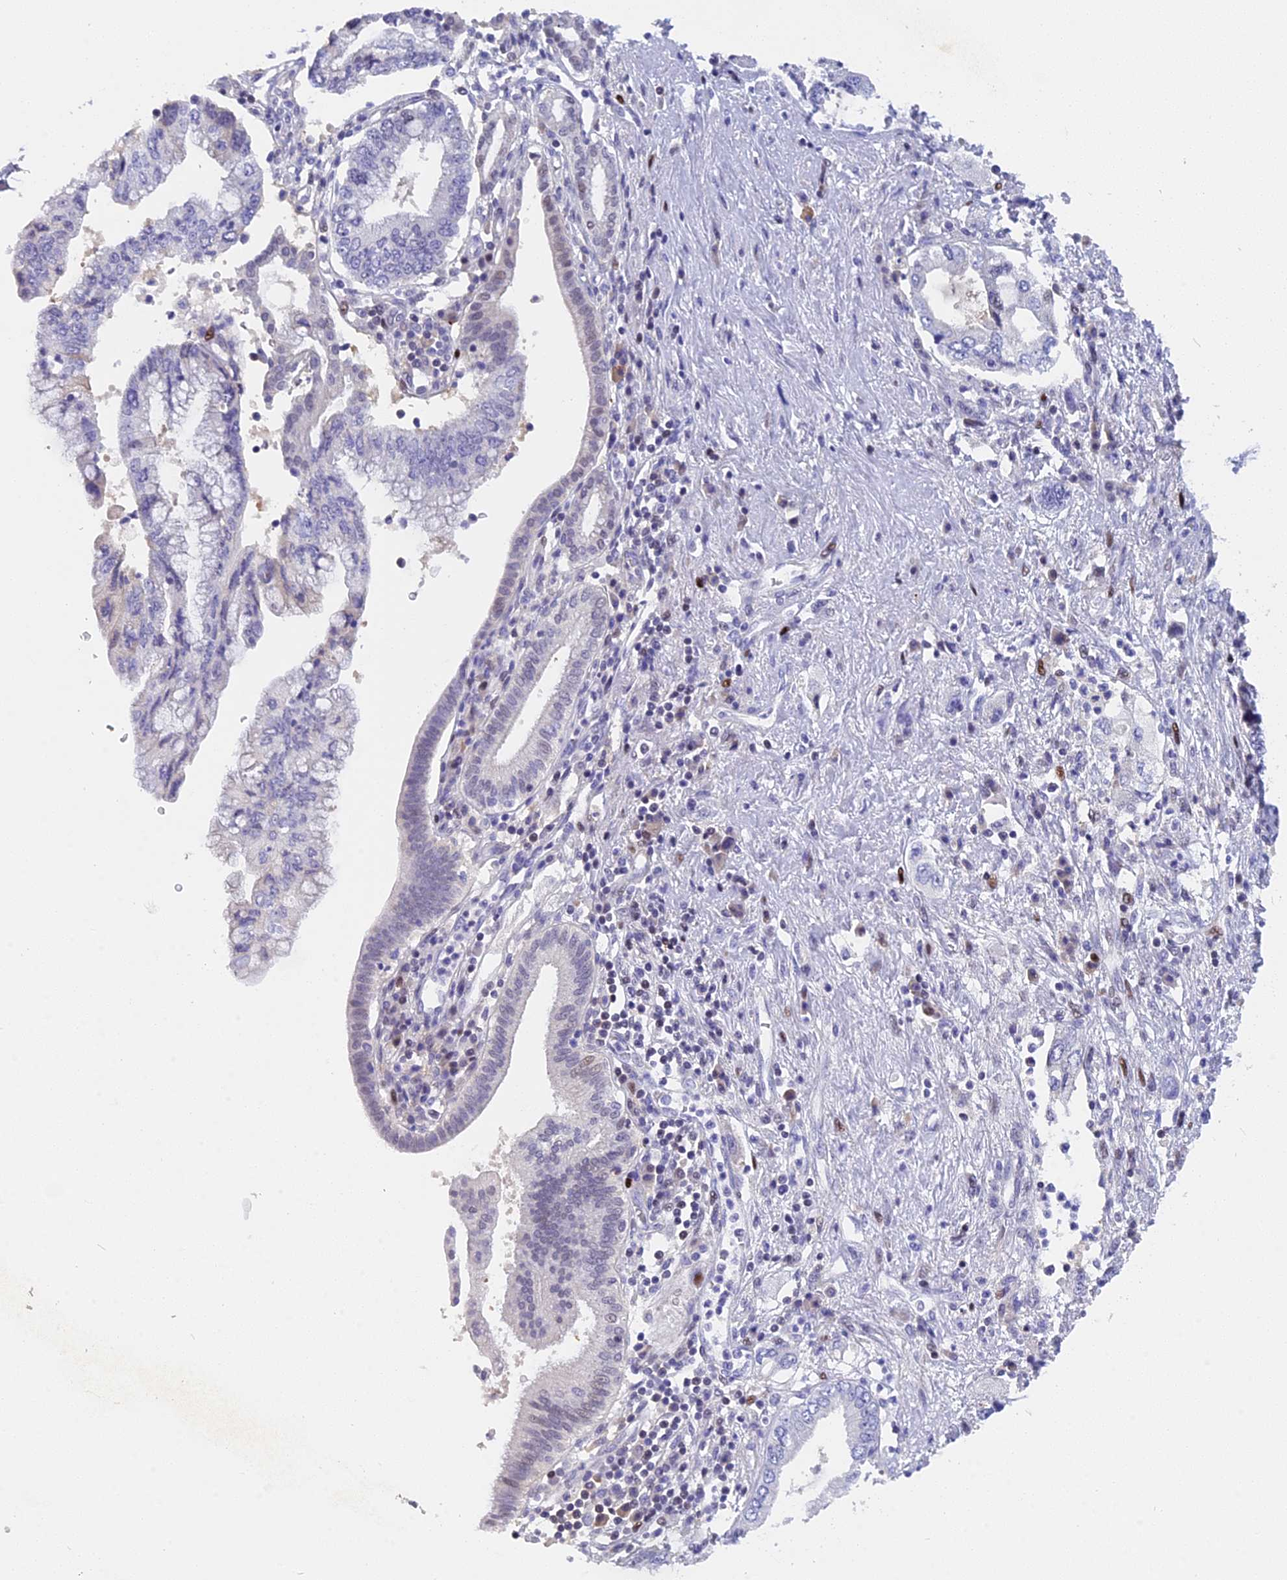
{"staining": {"intensity": "weak", "quantity": "<25%", "location": "nuclear"}, "tissue": "pancreatic cancer", "cell_type": "Tumor cells", "image_type": "cancer", "snomed": [{"axis": "morphology", "description": "Adenocarcinoma, NOS"}, {"axis": "topography", "description": "Pancreas"}], "caption": "Image shows no protein positivity in tumor cells of pancreatic cancer (adenocarcinoma) tissue. Brightfield microscopy of IHC stained with DAB (3,3'-diaminobenzidine) (brown) and hematoxylin (blue), captured at high magnification.", "gene": "NKPD1", "patient": {"sex": "female", "age": 73}}